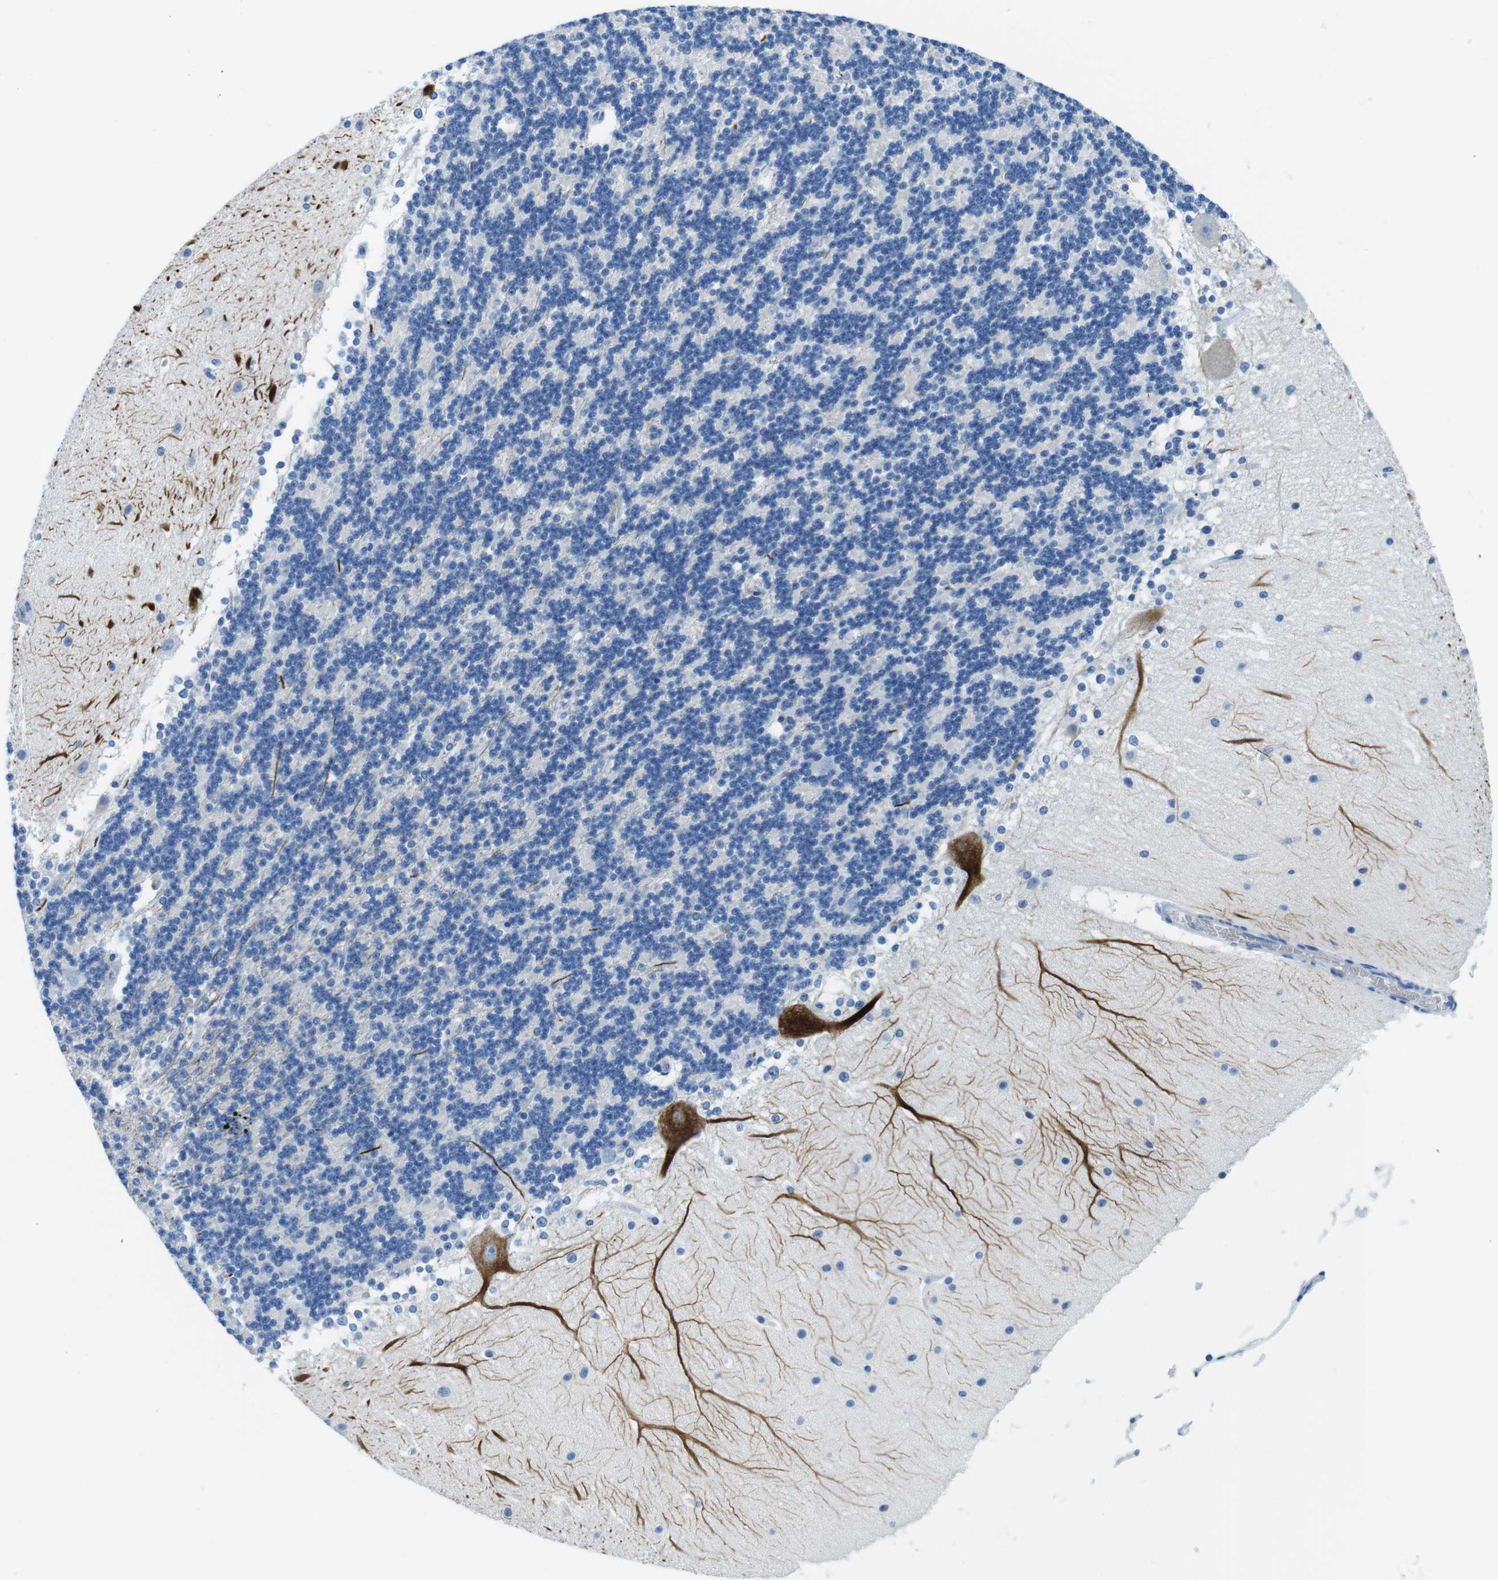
{"staining": {"intensity": "negative", "quantity": "none", "location": "none"}, "tissue": "cerebellum", "cell_type": "Cells in granular layer", "image_type": "normal", "snomed": [{"axis": "morphology", "description": "Normal tissue, NOS"}, {"axis": "topography", "description": "Cerebellum"}], "caption": "Immunohistochemistry photomicrograph of benign cerebellum: cerebellum stained with DAB (3,3'-diaminobenzidine) exhibits no significant protein positivity in cells in granular layer.", "gene": "TFAP2C", "patient": {"sex": "female", "age": 19}}